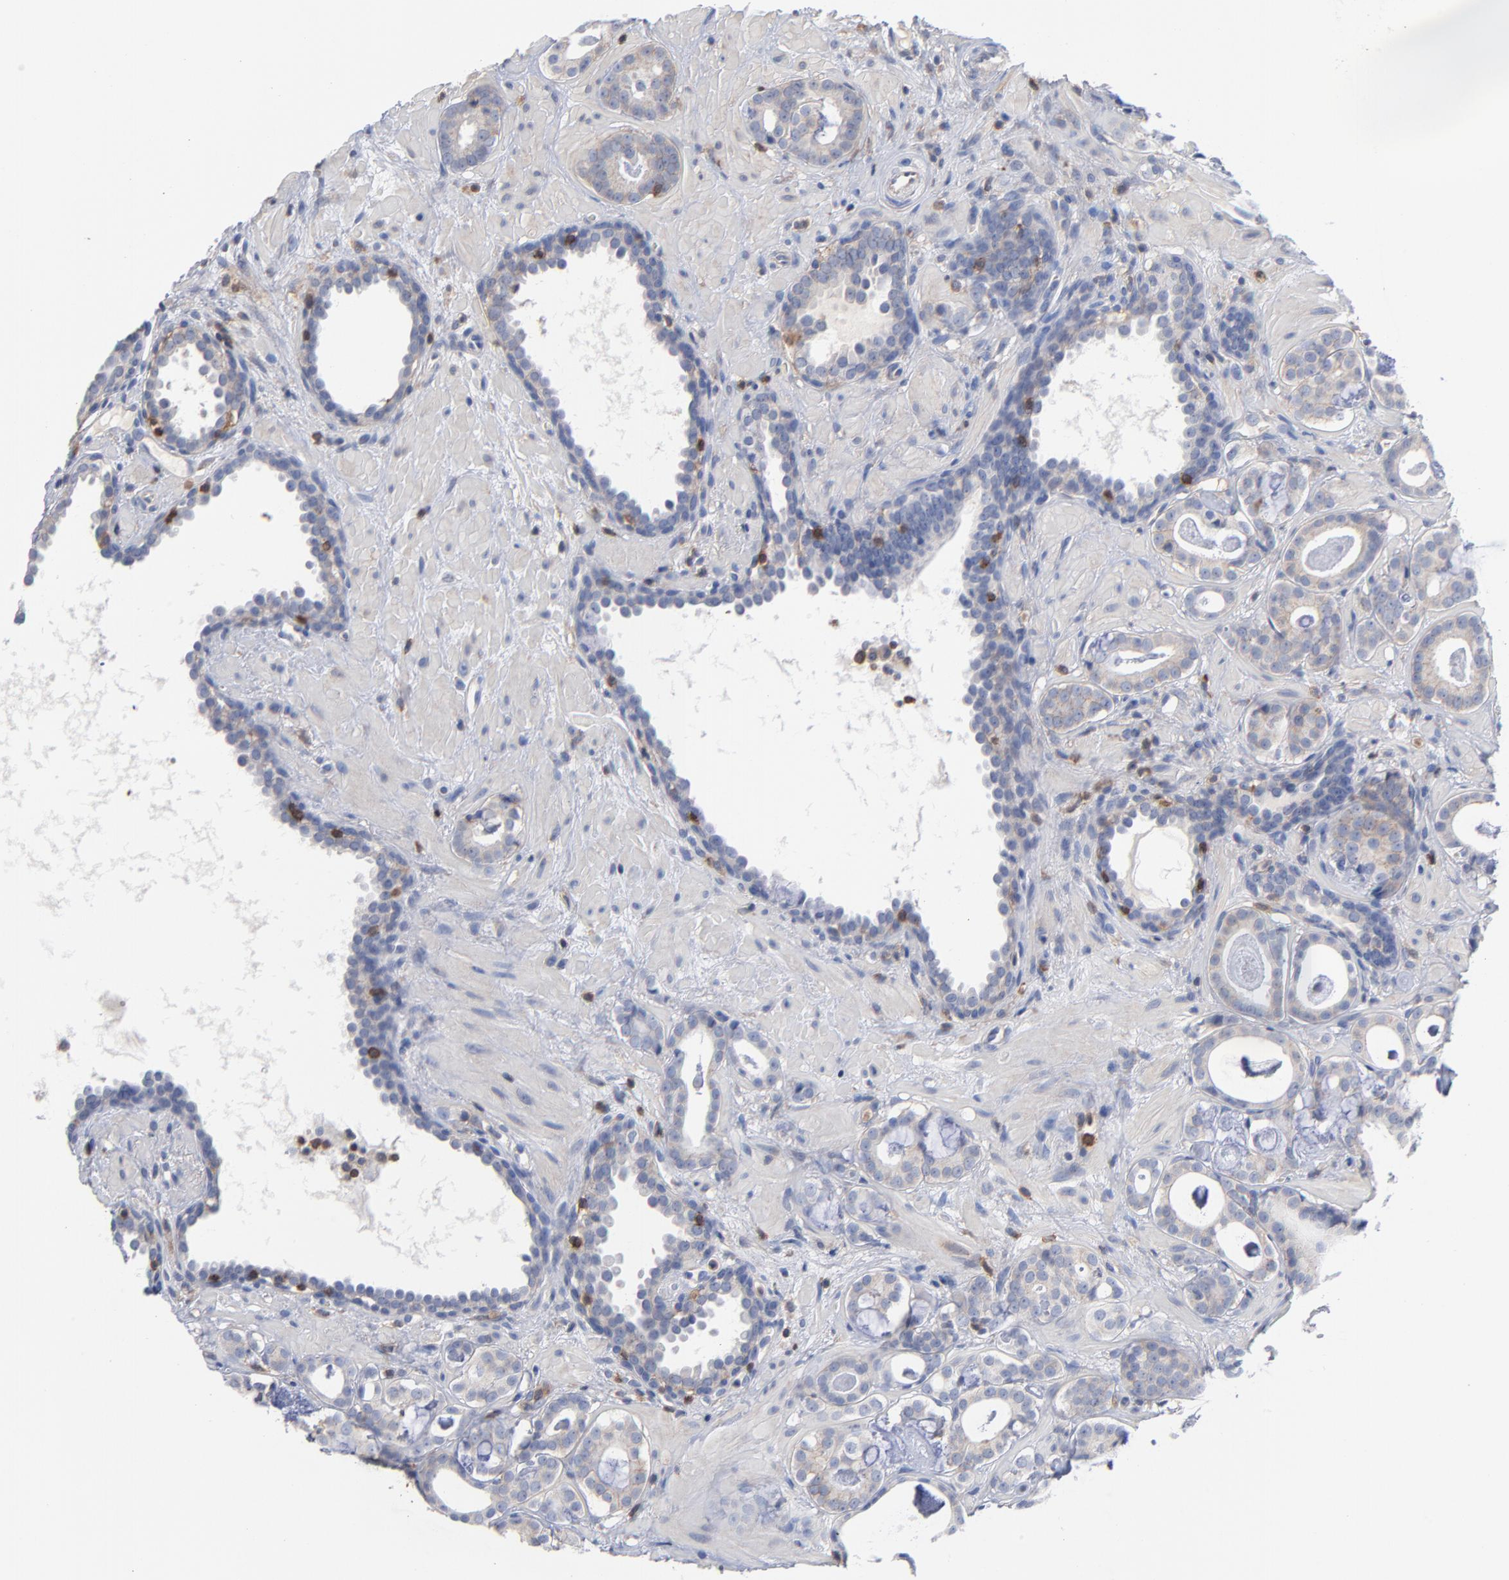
{"staining": {"intensity": "weak", "quantity": ">75%", "location": "cytoplasmic/membranous"}, "tissue": "prostate cancer", "cell_type": "Tumor cells", "image_type": "cancer", "snomed": [{"axis": "morphology", "description": "Adenocarcinoma, Low grade"}, {"axis": "topography", "description": "Prostate"}], "caption": "Prostate cancer was stained to show a protein in brown. There is low levels of weak cytoplasmic/membranous expression in approximately >75% of tumor cells. The staining is performed using DAB brown chromogen to label protein expression. The nuclei are counter-stained blue using hematoxylin.", "gene": "PDLIM2", "patient": {"sex": "male", "age": 57}}